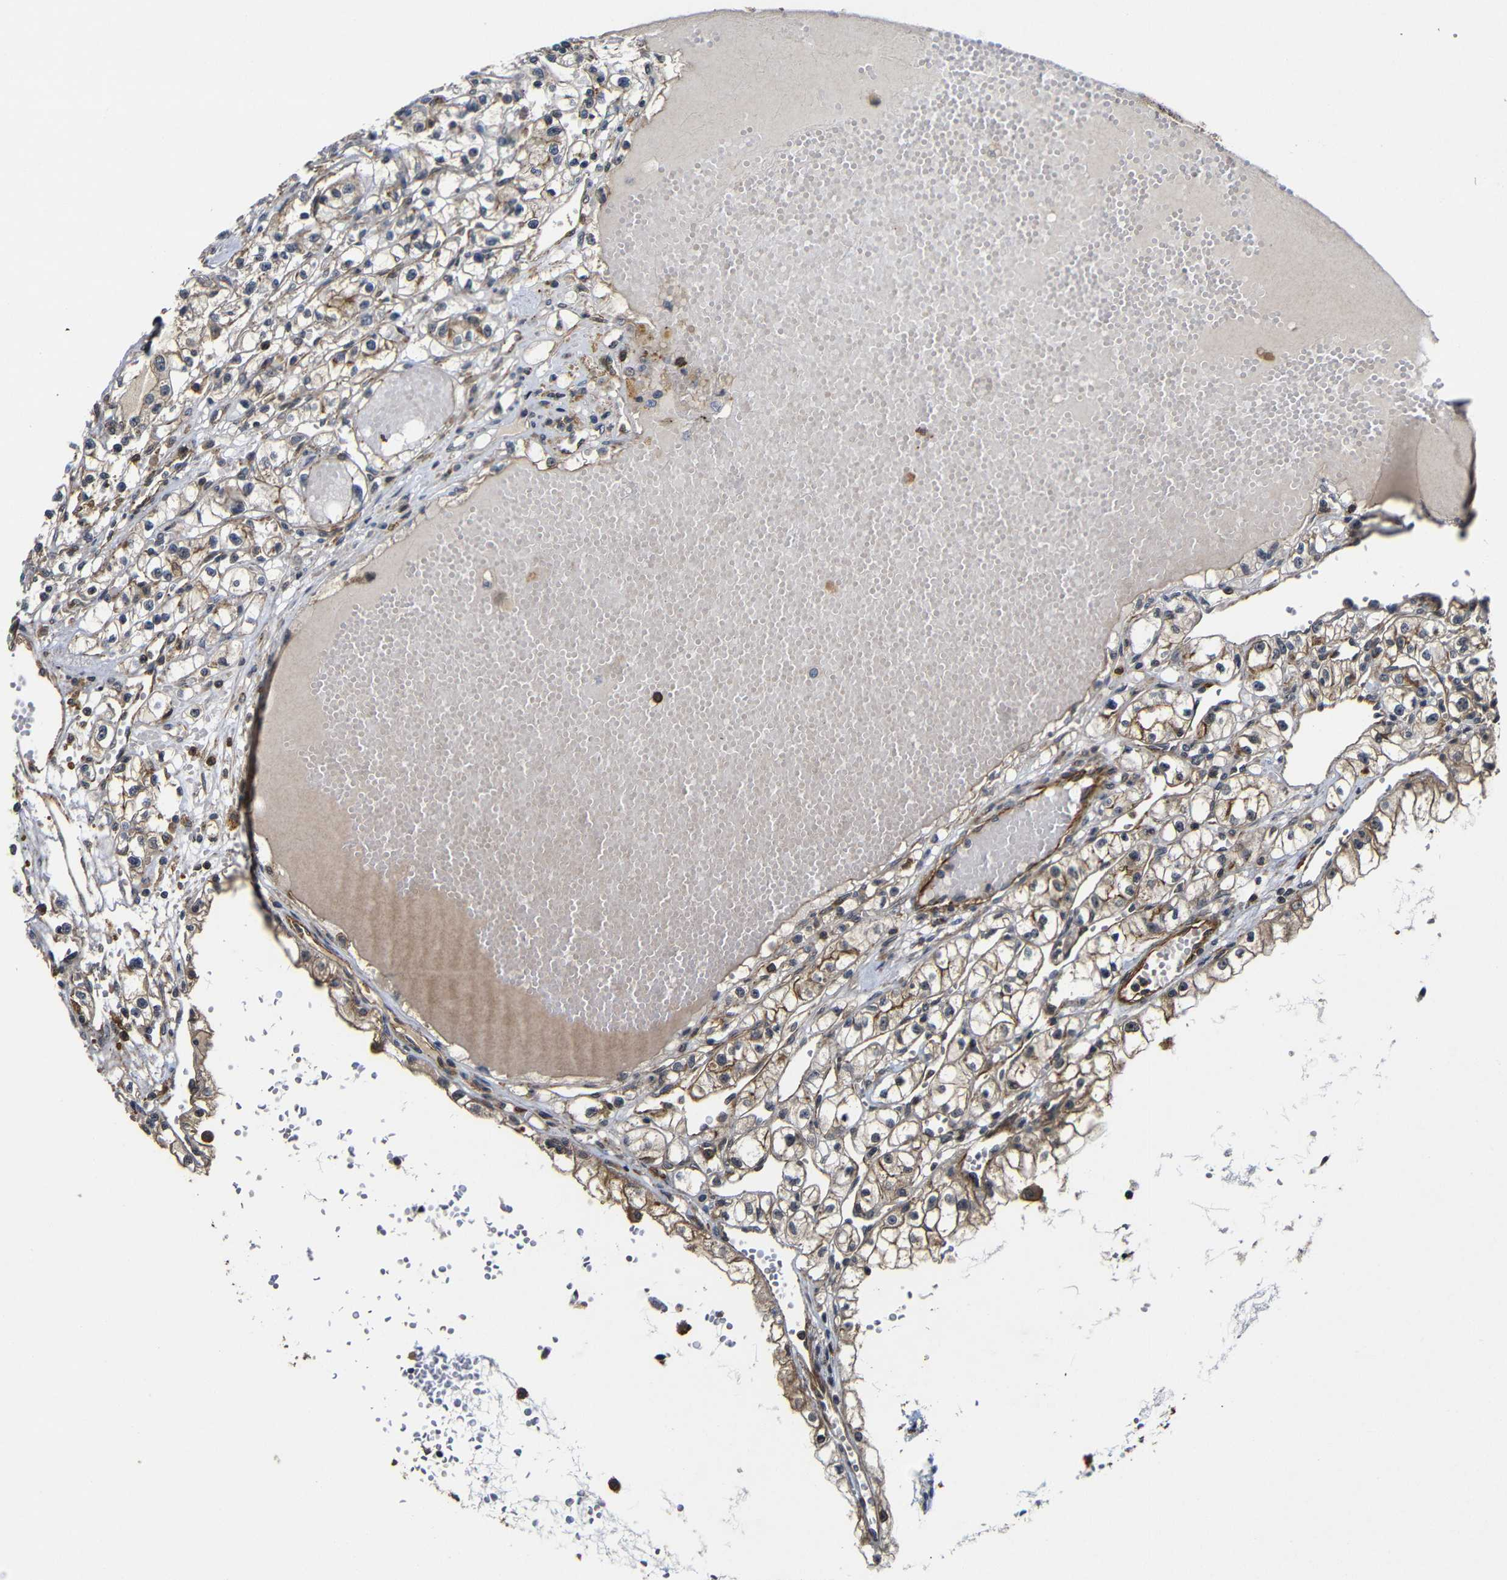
{"staining": {"intensity": "moderate", "quantity": "25%-75%", "location": "cytoplasmic/membranous"}, "tissue": "renal cancer", "cell_type": "Tumor cells", "image_type": "cancer", "snomed": [{"axis": "morphology", "description": "Adenocarcinoma, NOS"}, {"axis": "topography", "description": "Kidney"}], "caption": "About 25%-75% of tumor cells in human renal cancer demonstrate moderate cytoplasmic/membranous protein positivity as visualized by brown immunohistochemical staining.", "gene": "NANOS1", "patient": {"sex": "male", "age": 56}}